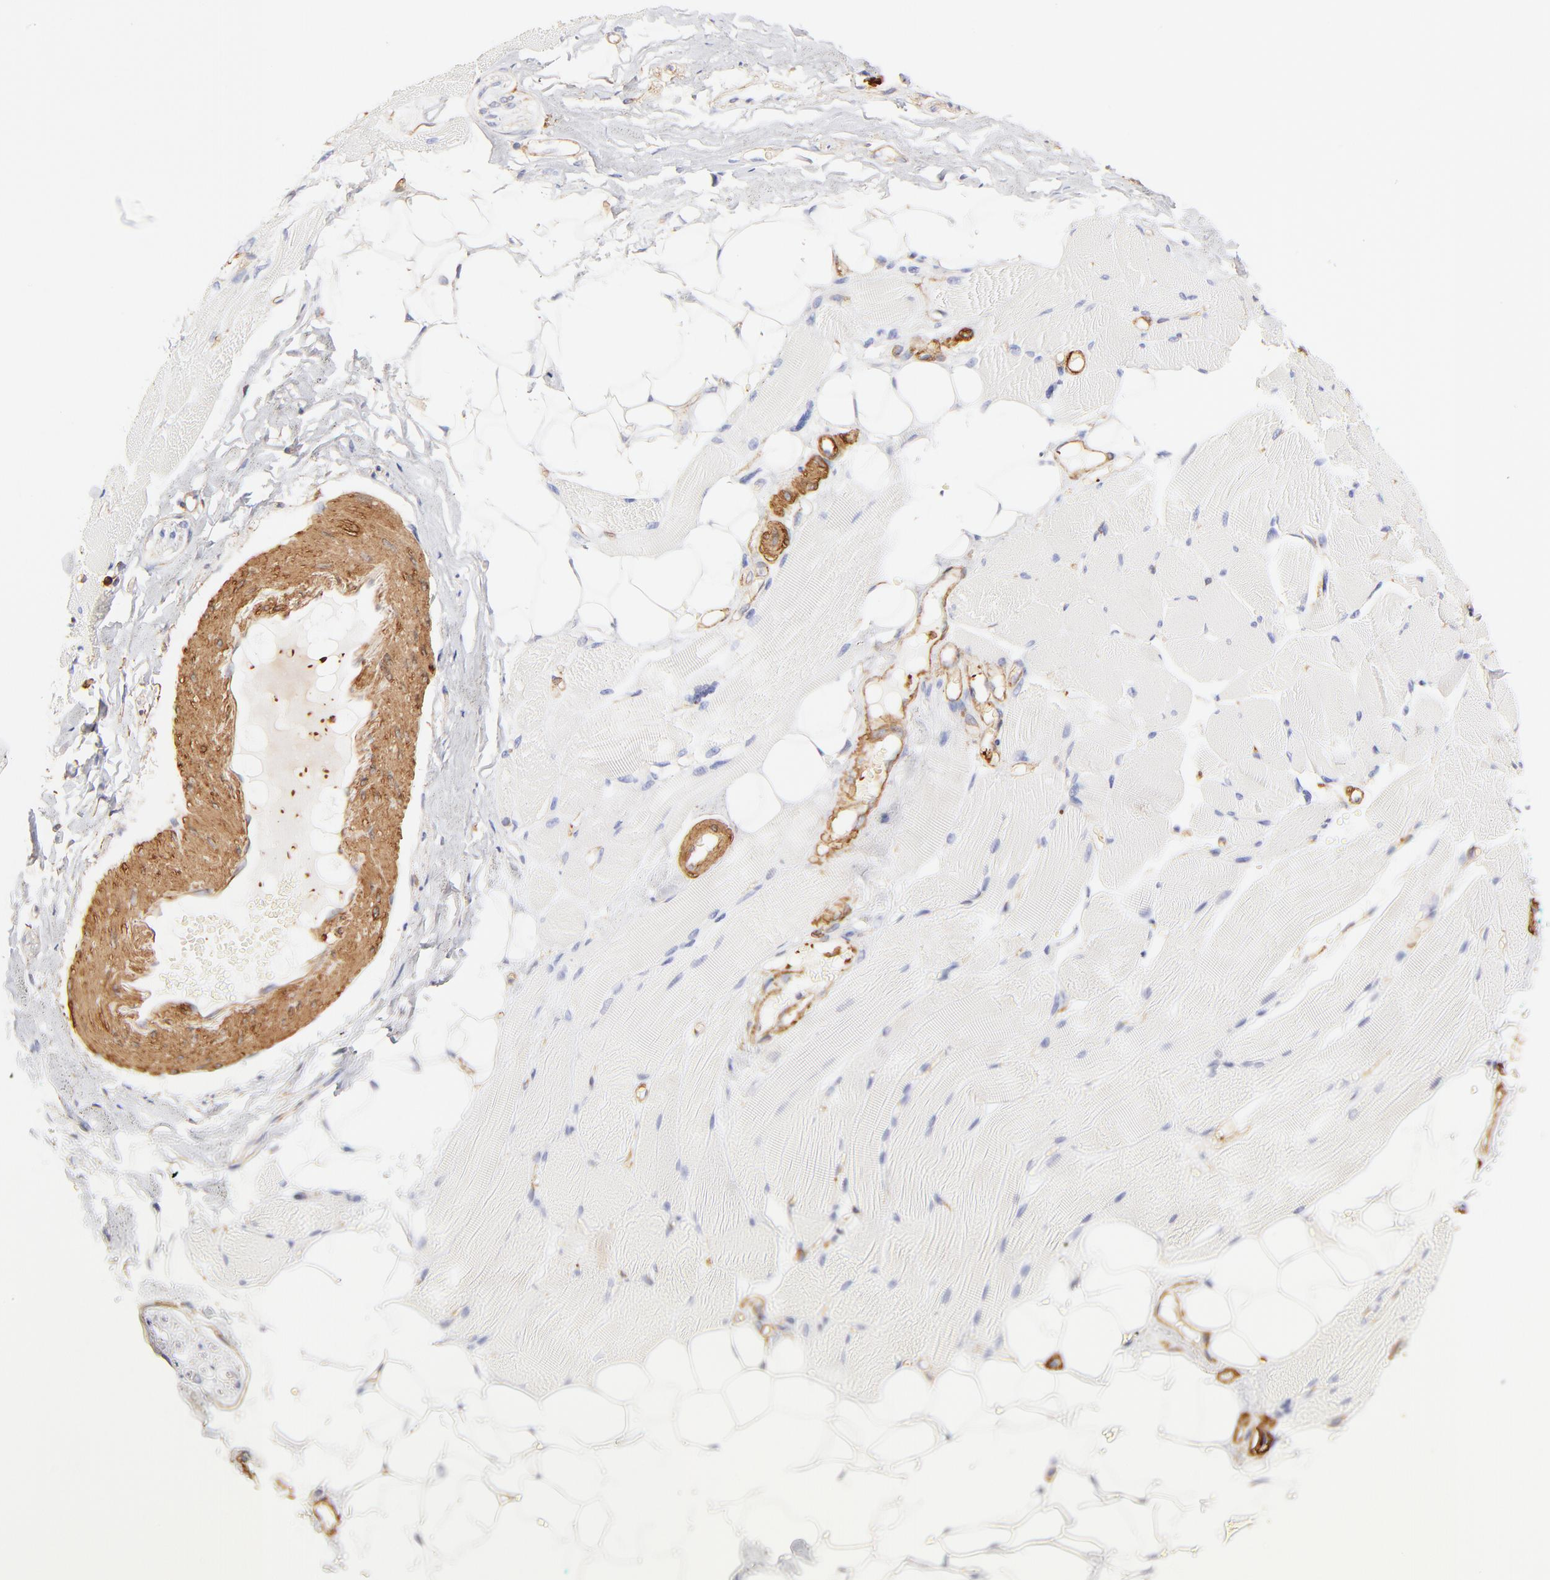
{"staining": {"intensity": "negative", "quantity": "none", "location": "none"}, "tissue": "skeletal muscle", "cell_type": "Myocytes", "image_type": "normal", "snomed": [{"axis": "morphology", "description": "Normal tissue, NOS"}, {"axis": "topography", "description": "Skeletal muscle"}, {"axis": "topography", "description": "Peripheral nerve tissue"}], "caption": "Skeletal muscle was stained to show a protein in brown. There is no significant staining in myocytes. Brightfield microscopy of IHC stained with DAB (3,3'-diaminobenzidine) (brown) and hematoxylin (blue), captured at high magnification.", "gene": "FLNA", "patient": {"sex": "female", "age": 84}}